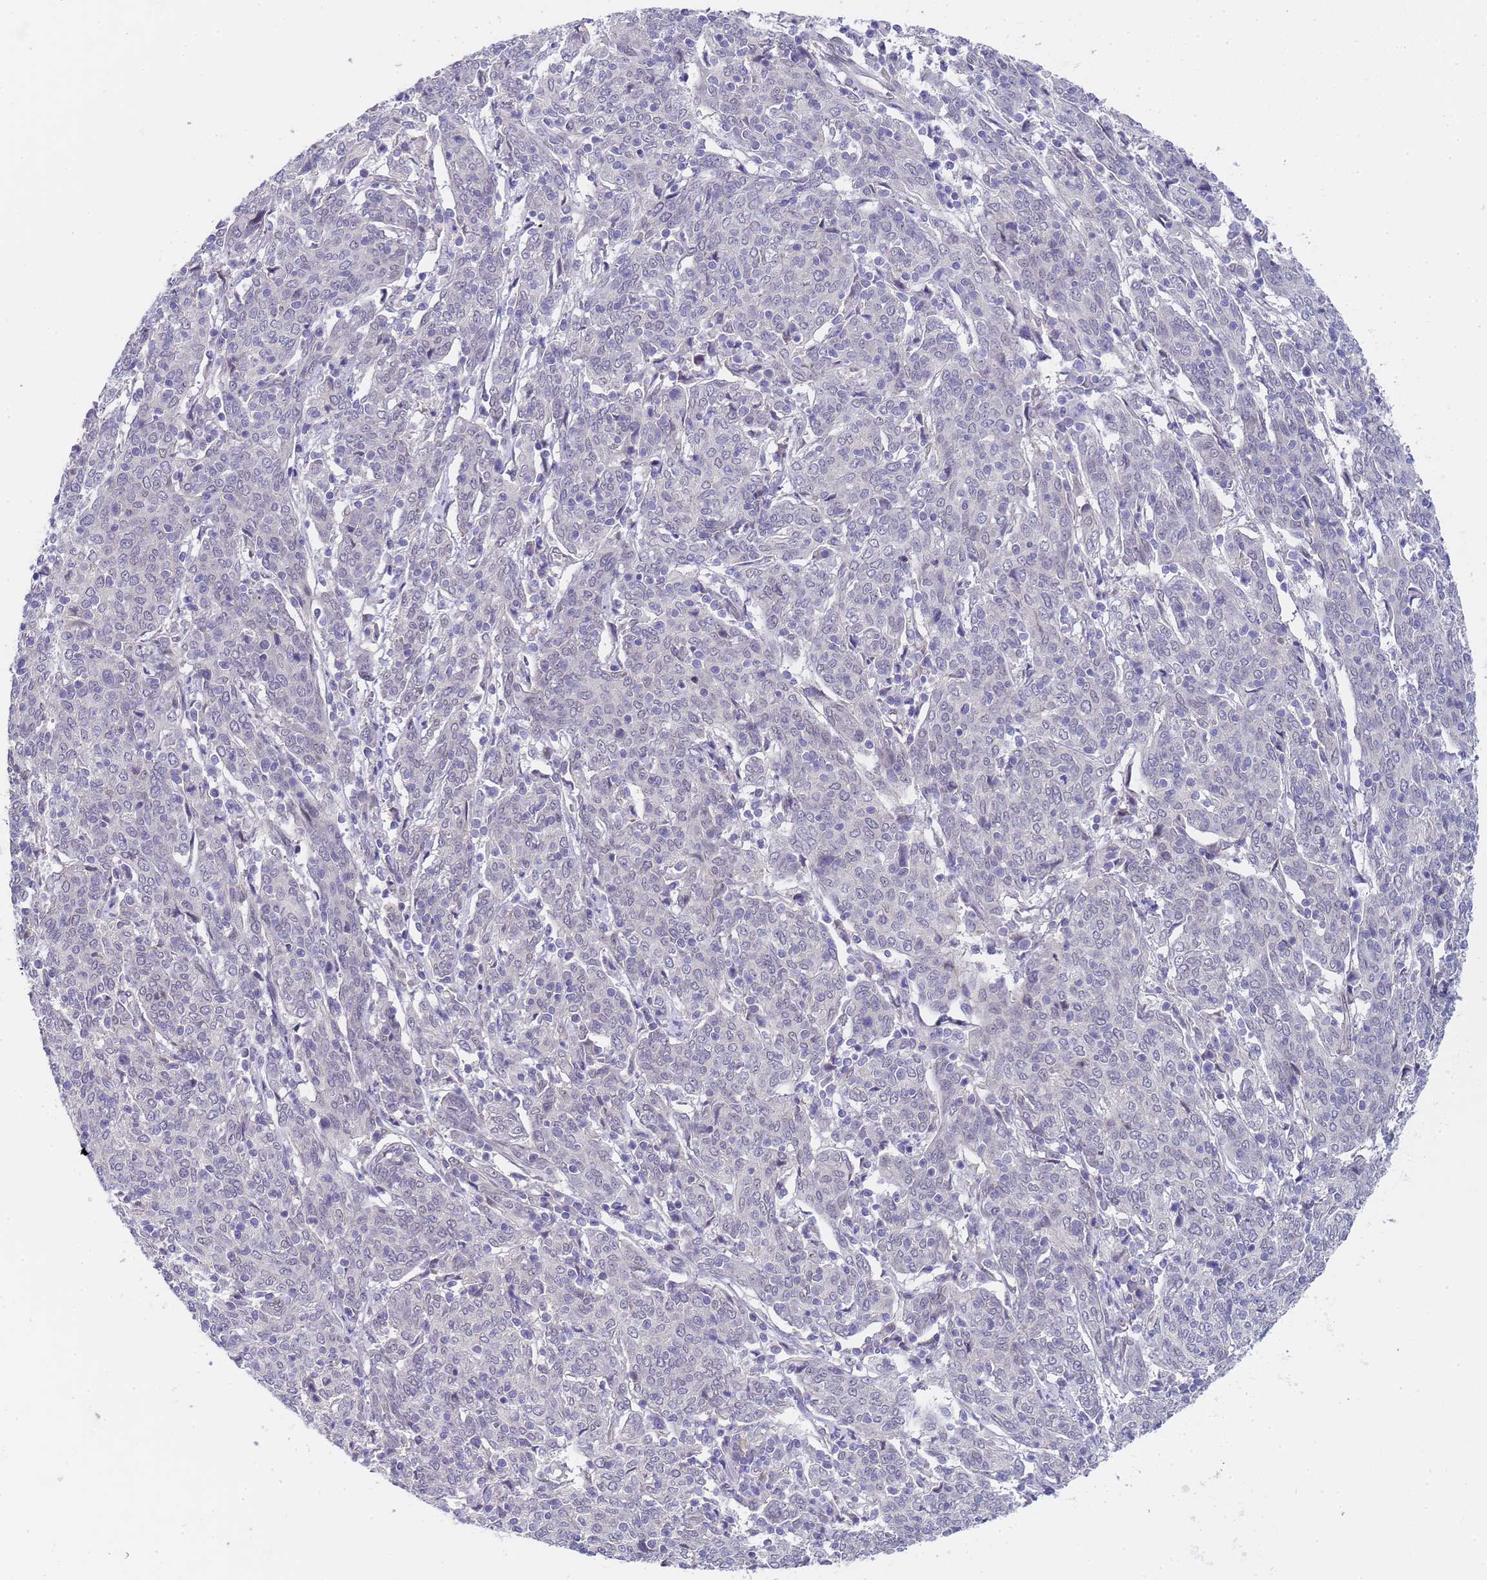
{"staining": {"intensity": "negative", "quantity": "none", "location": "none"}, "tissue": "cervical cancer", "cell_type": "Tumor cells", "image_type": "cancer", "snomed": [{"axis": "morphology", "description": "Squamous cell carcinoma, NOS"}, {"axis": "topography", "description": "Cervix"}], "caption": "Cervical cancer was stained to show a protein in brown. There is no significant expression in tumor cells. (DAB (3,3'-diaminobenzidine) immunohistochemistry (IHC) with hematoxylin counter stain).", "gene": "TRMT10A", "patient": {"sex": "female", "age": 67}}